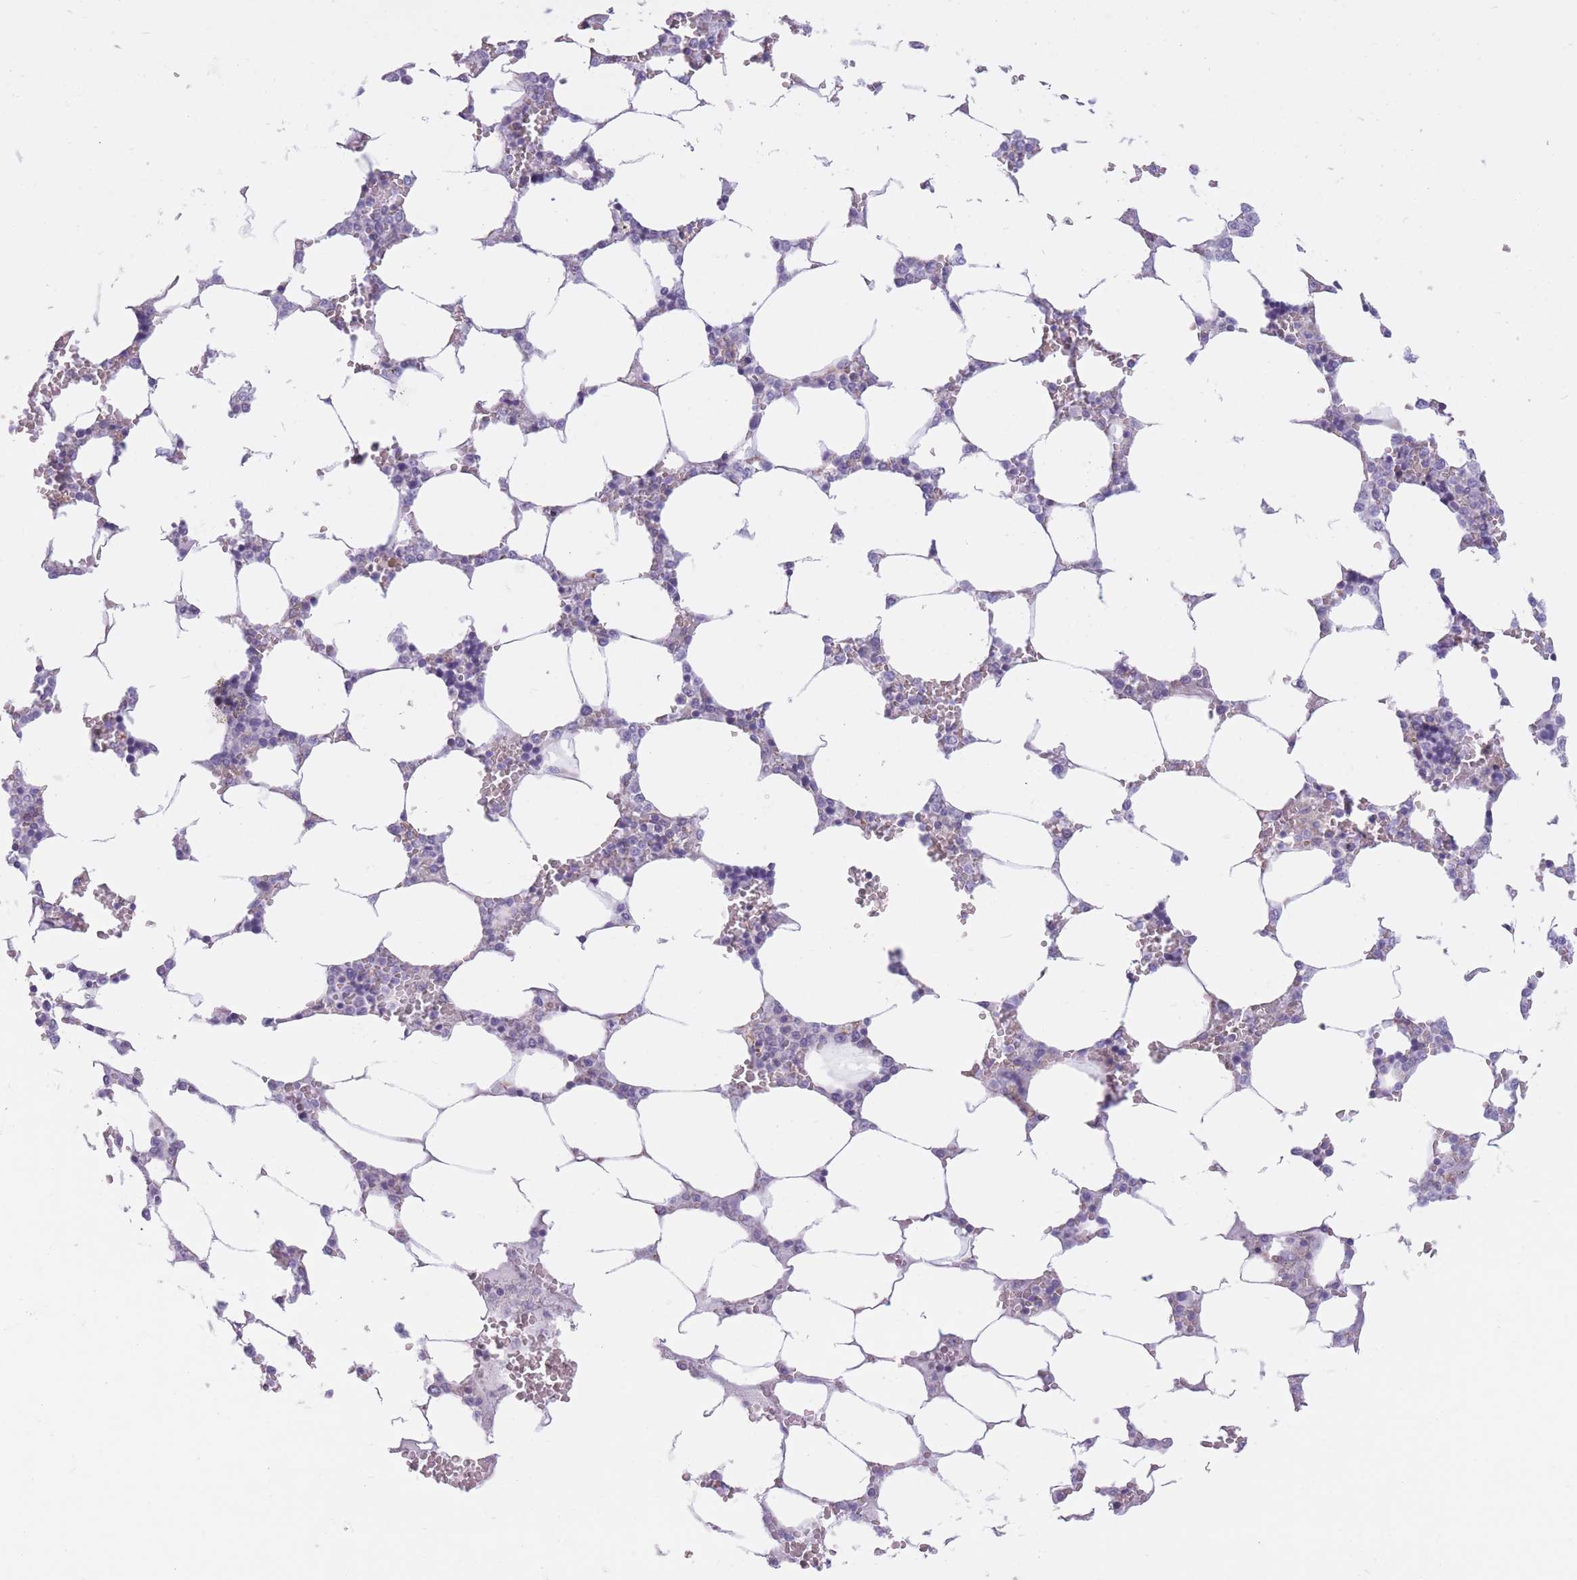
{"staining": {"intensity": "negative", "quantity": "none", "location": "none"}, "tissue": "bone marrow", "cell_type": "Hematopoietic cells", "image_type": "normal", "snomed": [{"axis": "morphology", "description": "Normal tissue, NOS"}, {"axis": "topography", "description": "Bone marrow"}], "caption": "High magnification brightfield microscopy of benign bone marrow stained with DAB (brown) and counterstained with hematoxylin (blue): hematopoietic cells show no significant expression.", "gene": "SERPINB3", "patient": {"sex": "male", "age": 64}}